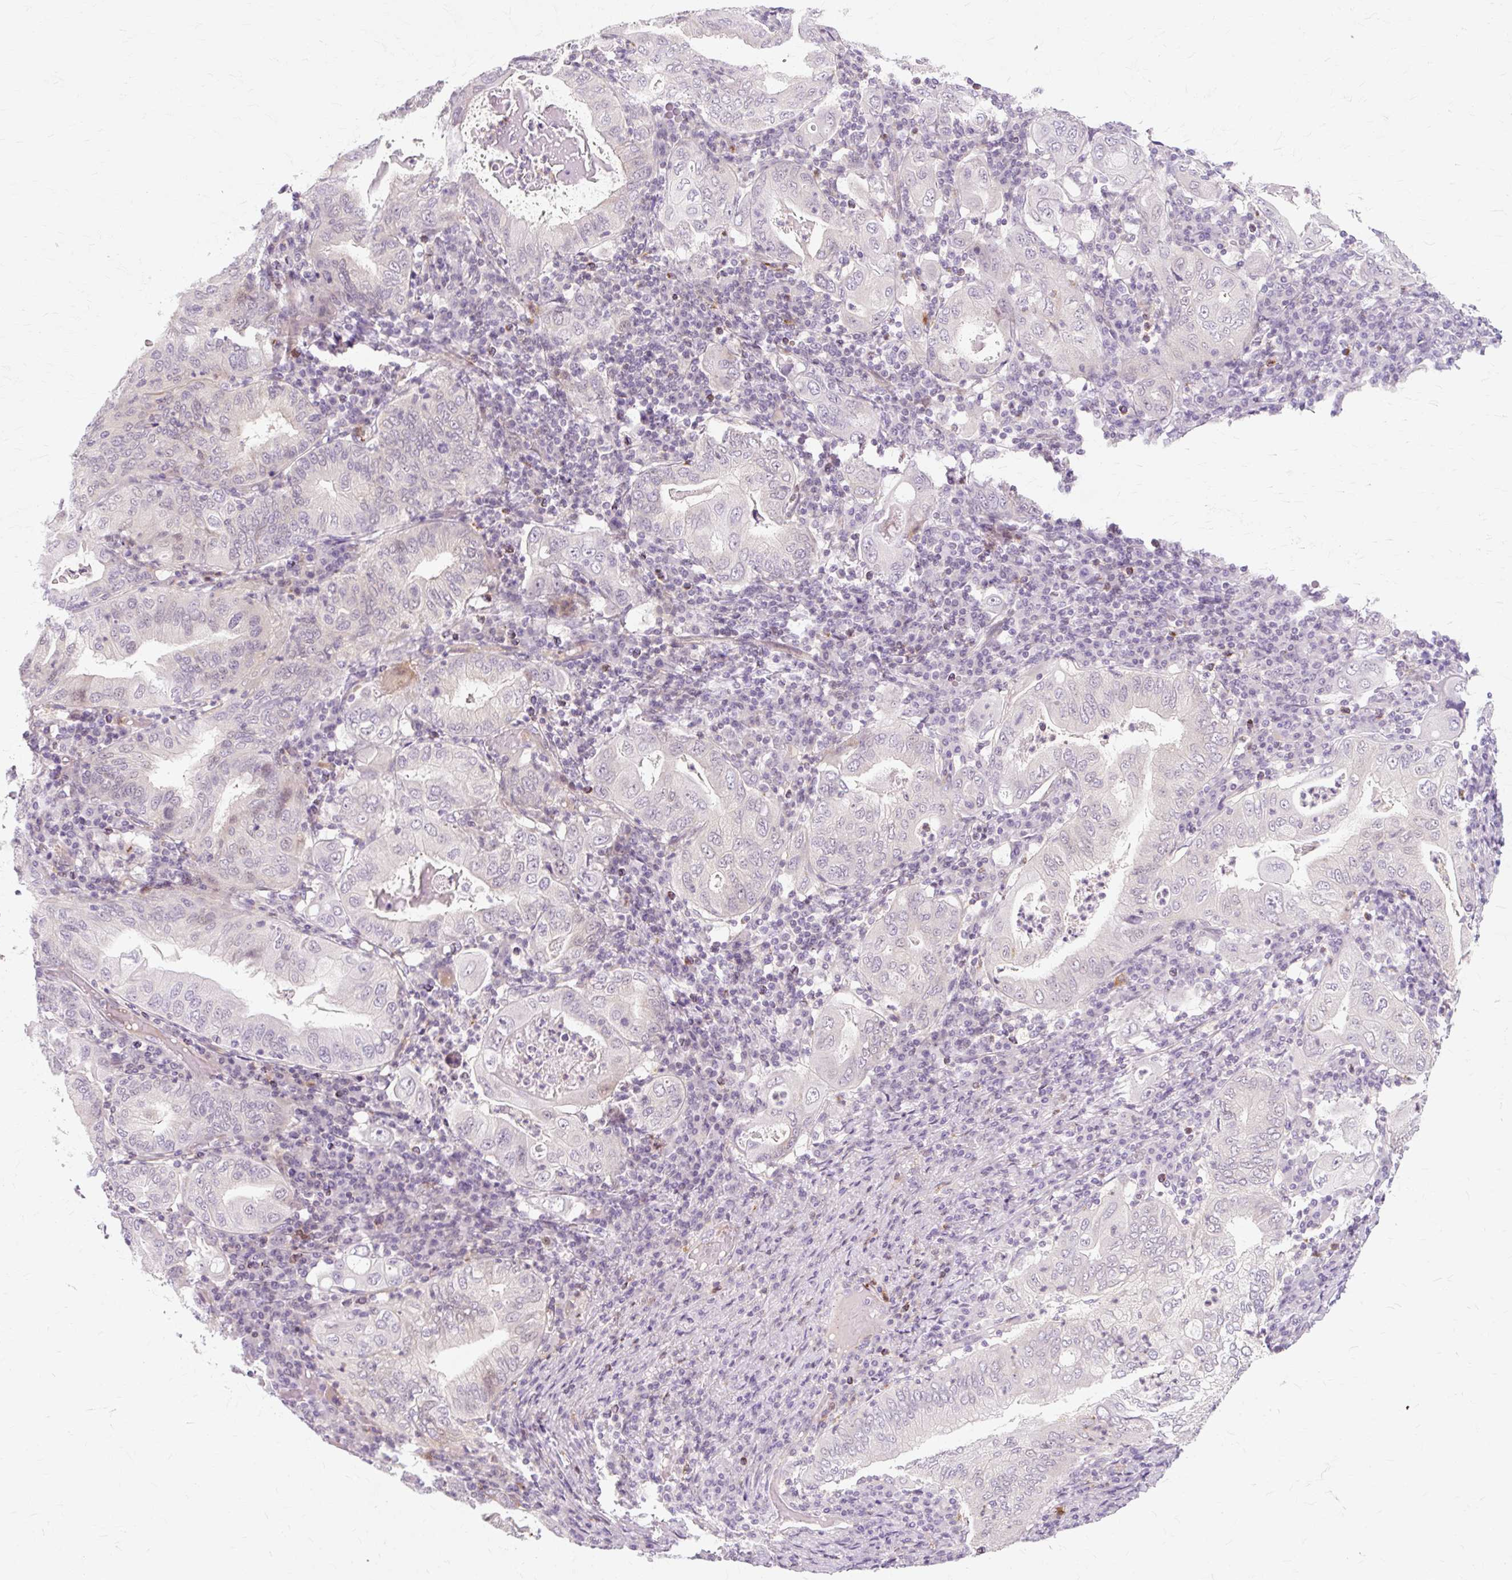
{"staining": {"intensity": "negative", "quantity": "none", "location": "none"}, "tissue": "stomach cancer", "cell_type": "Tumor cells", "image_type": "cancer", "snomed": [{"axis": "morphology", "description": "Normal tissue, NOS"}, {"axis": "morphology", "description": "Adenocarcinoma, NOS"}, {"axis": "topography", "description": "Esophagus"}, {"axis": "topography", "description": "Stomach, upper"}, {"axis": "topography", "description": "Peripheral nerve tissue"}], "caption": "Tumor cells are negative for protein expression in human stomach adenocarcinoma.", "gene": "ZNF35", "patient": {"sex": "male", "age": 62}}